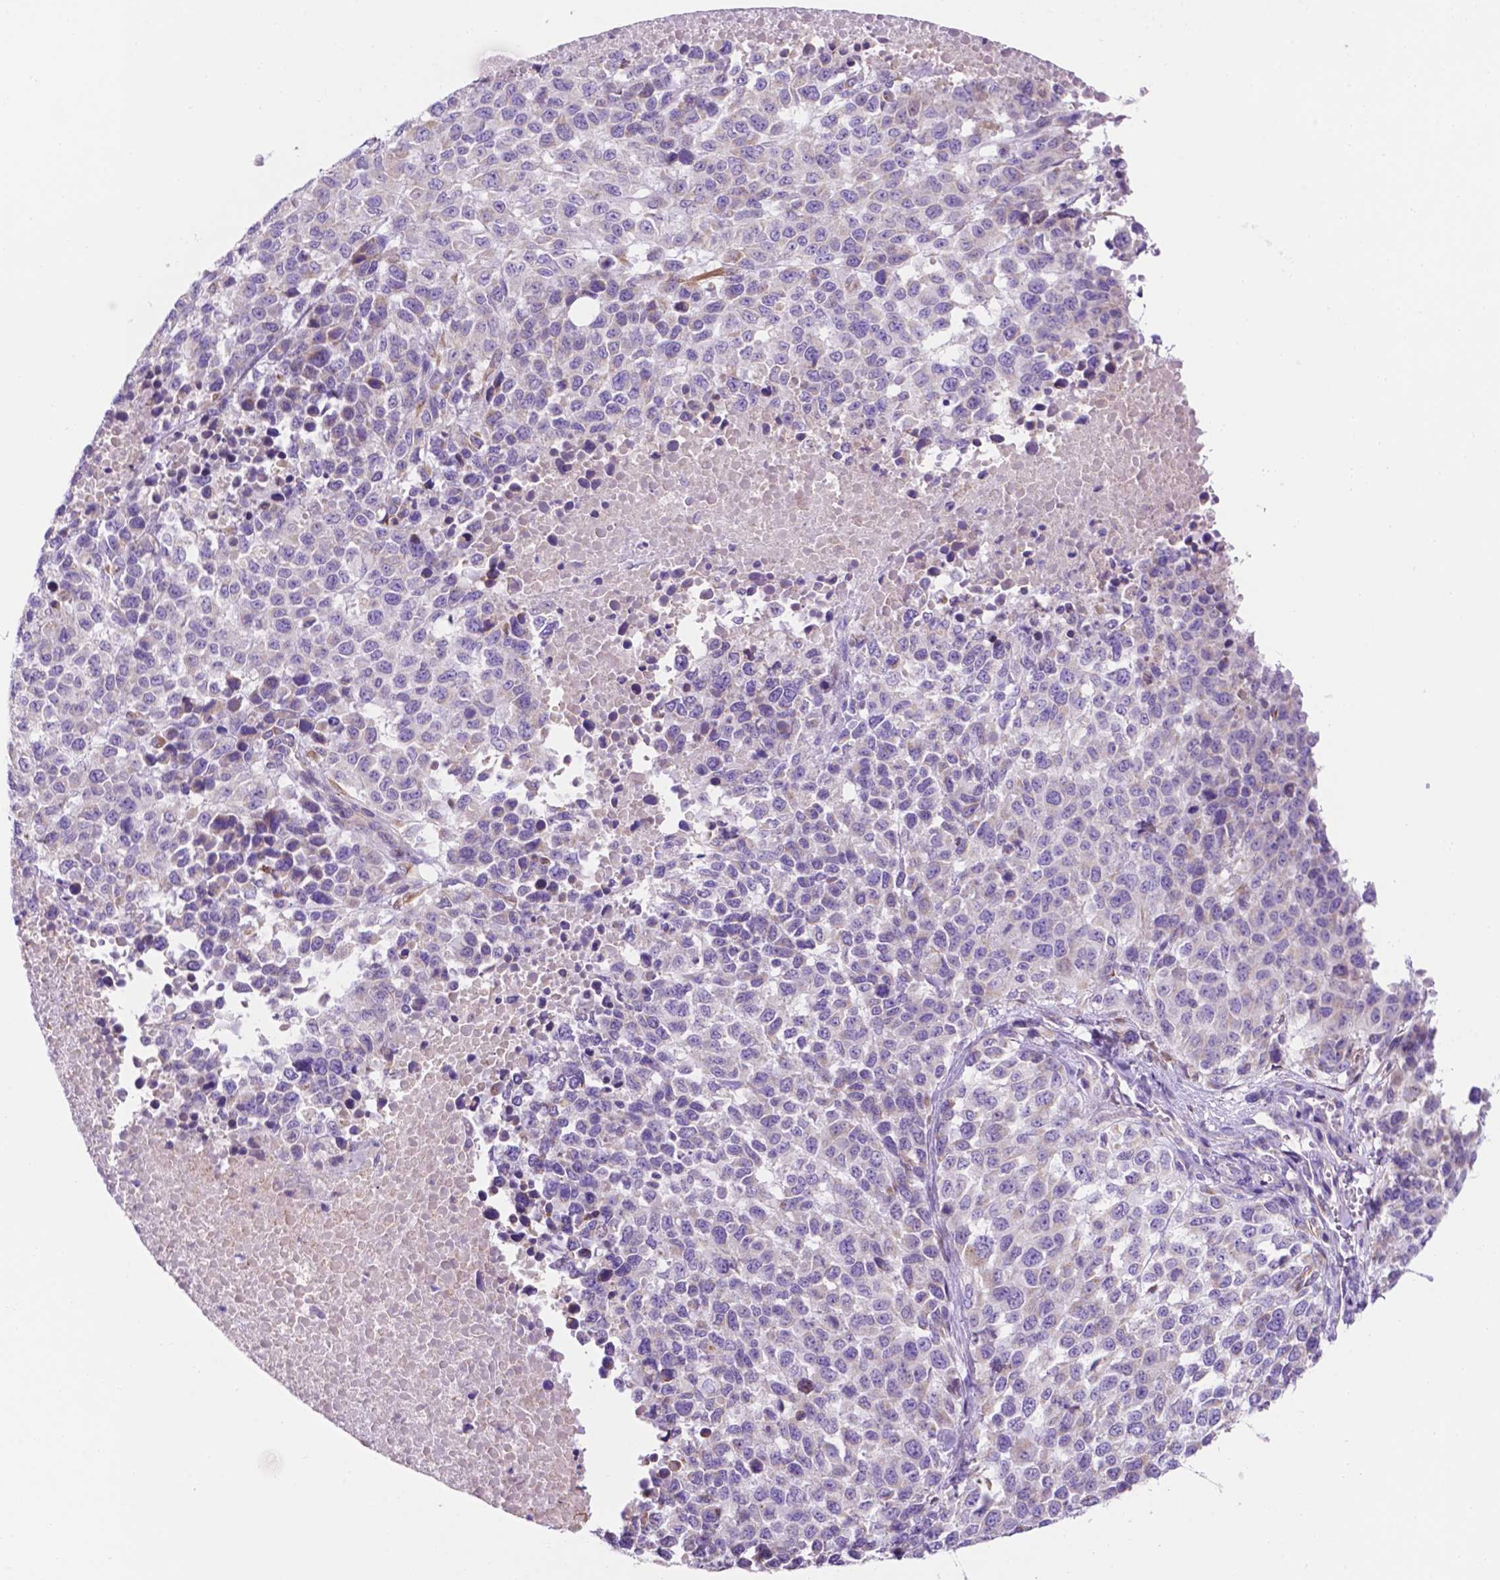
{"staining": {"intensity": "negative", "quantity": "none", "location": "none"}, "tissue": "melanoma", "cell_type": "Tumor cells", "image_type": "cancer", "snomed": [{"axis": "morphology", "description": "Malignant melanoma, Metastatic site"}, {"axis": "topography", "description": "Skin"}], "caption": "DAB immunohistochemical staining of malignant melanoma (metastatic site) displays no significant expression in tumor cells. (Stains: DAB IHC with hematoxylin counter stain, Microscopy: brightfield microscopy at high magnification).", "gene": "CEACAM7", "patient": {"sex": "male", "age": 84}}